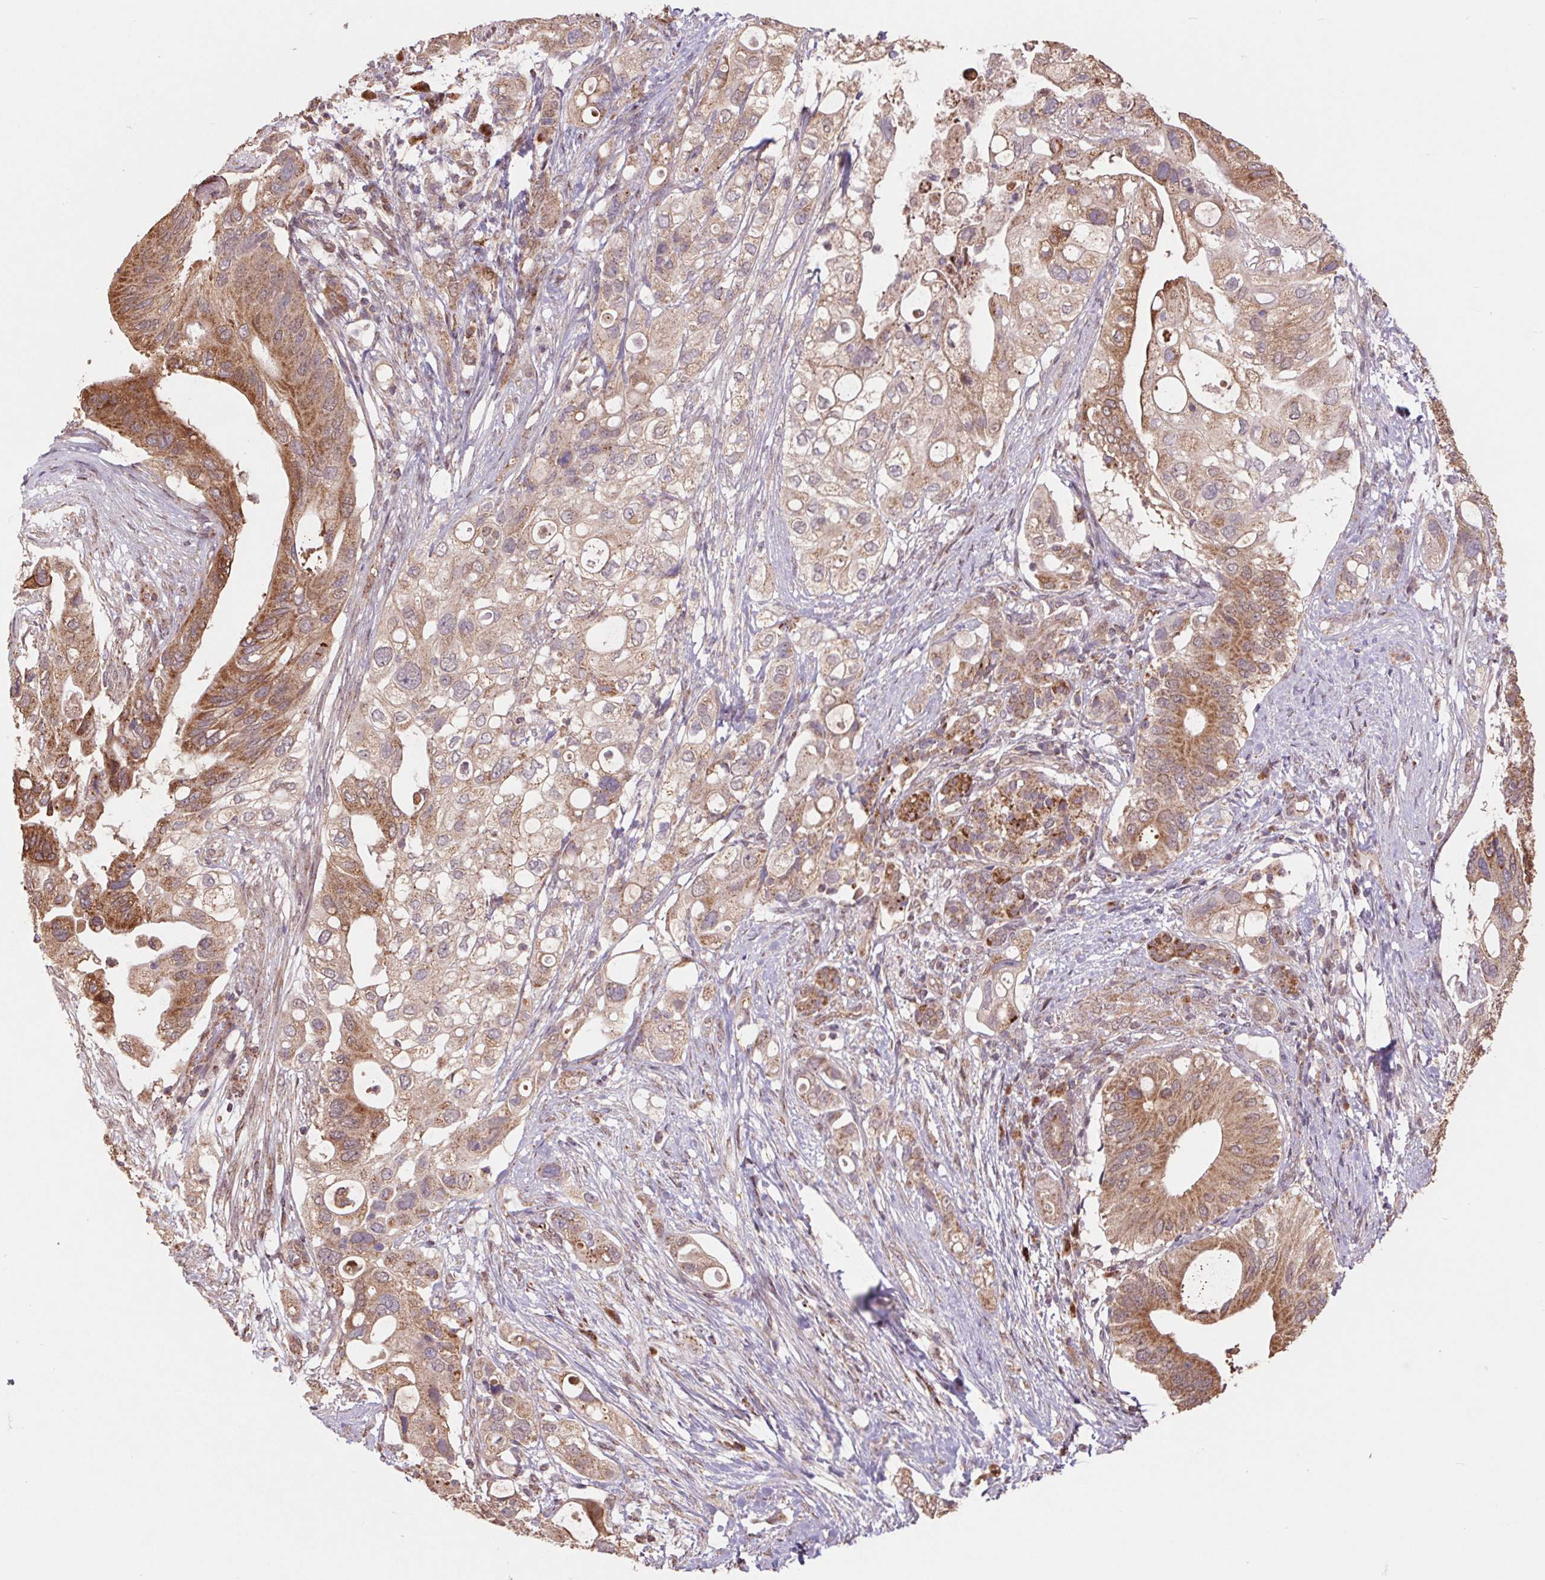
{"staining": {"intensity": "moderate", "quantity": ">75%", "location": "cytoplasmic/membranous"}, "tissue": "pancreatic cancer", "cell_type": "Tumor cells", "image_type": "cancer", "snomed": [{"axis": "morphology", "description": "Adenocarcinoma, NOS"}, {"axis": "topography", "description": "Pancreas"}], "caption": "Immunohistochemistry histopathology image of pancreatic cancer (adenocarcinoma) stained for a protein (brown), which shows medium levels of moderate cytoplasmic/membranous staining in approximately >75% of tumor cells.", "gene": "PDHA1", "patient": {"sex": "female", "age": 72}}